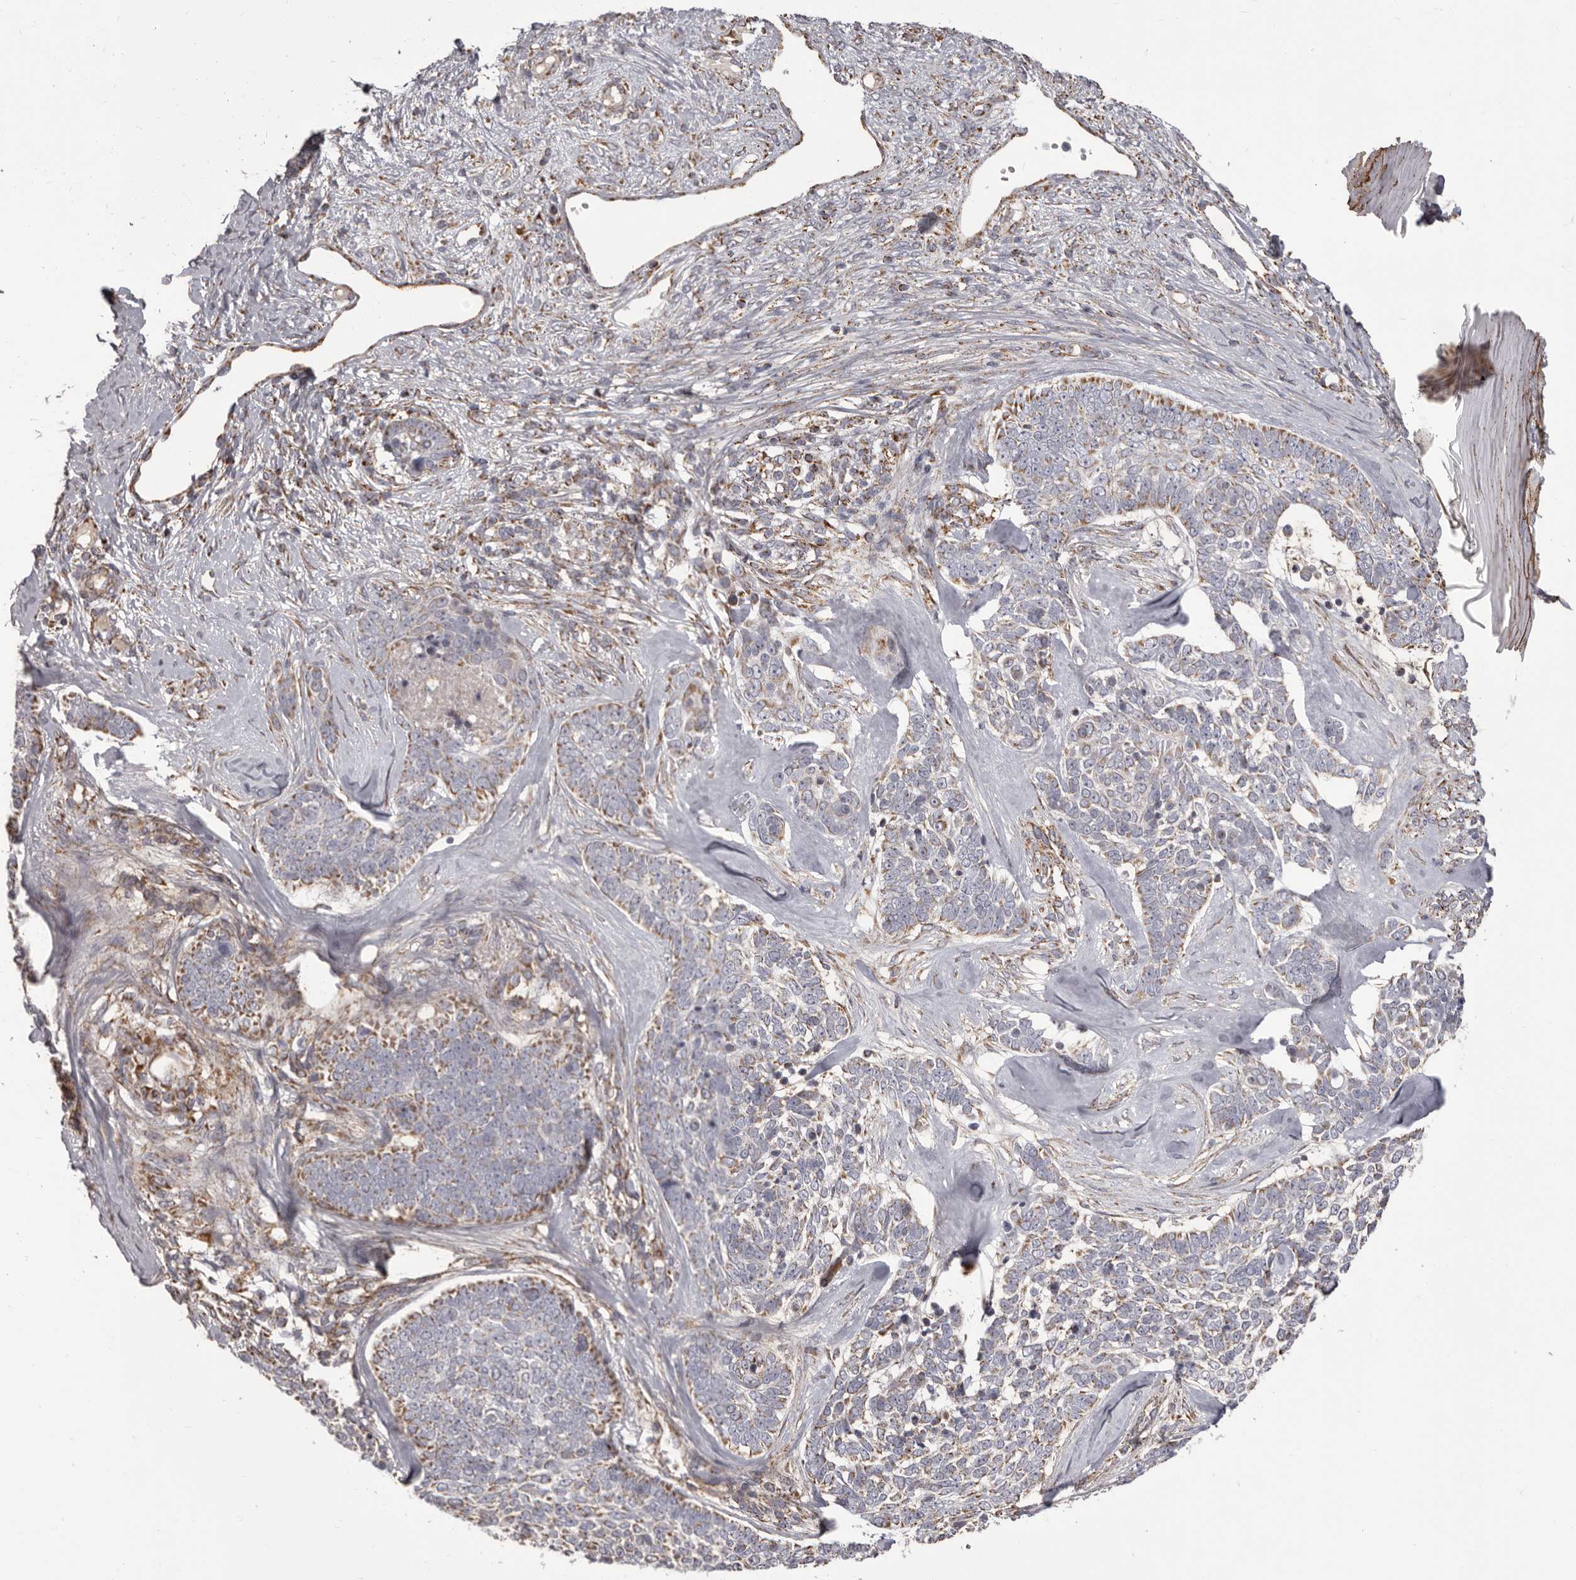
{"staining": {"intensity": "weak", "quantity": "<25%", "location": "cytoplasmic/membranous"}, "tissue": "skin cancer", "cell_type": "Tumor cells", "image_type": "cancer", "snomed": [{"axis": "morphology", "description": "Basal cell carcinoma"}, {"axis": "topography", "description": "Skin"}], "caption": "Tumor cells show no significant positivity in skin cancer (basal cell carcinoma).", "gene": "CHRM2", "patient": {"sex": "female", "age": 81}}